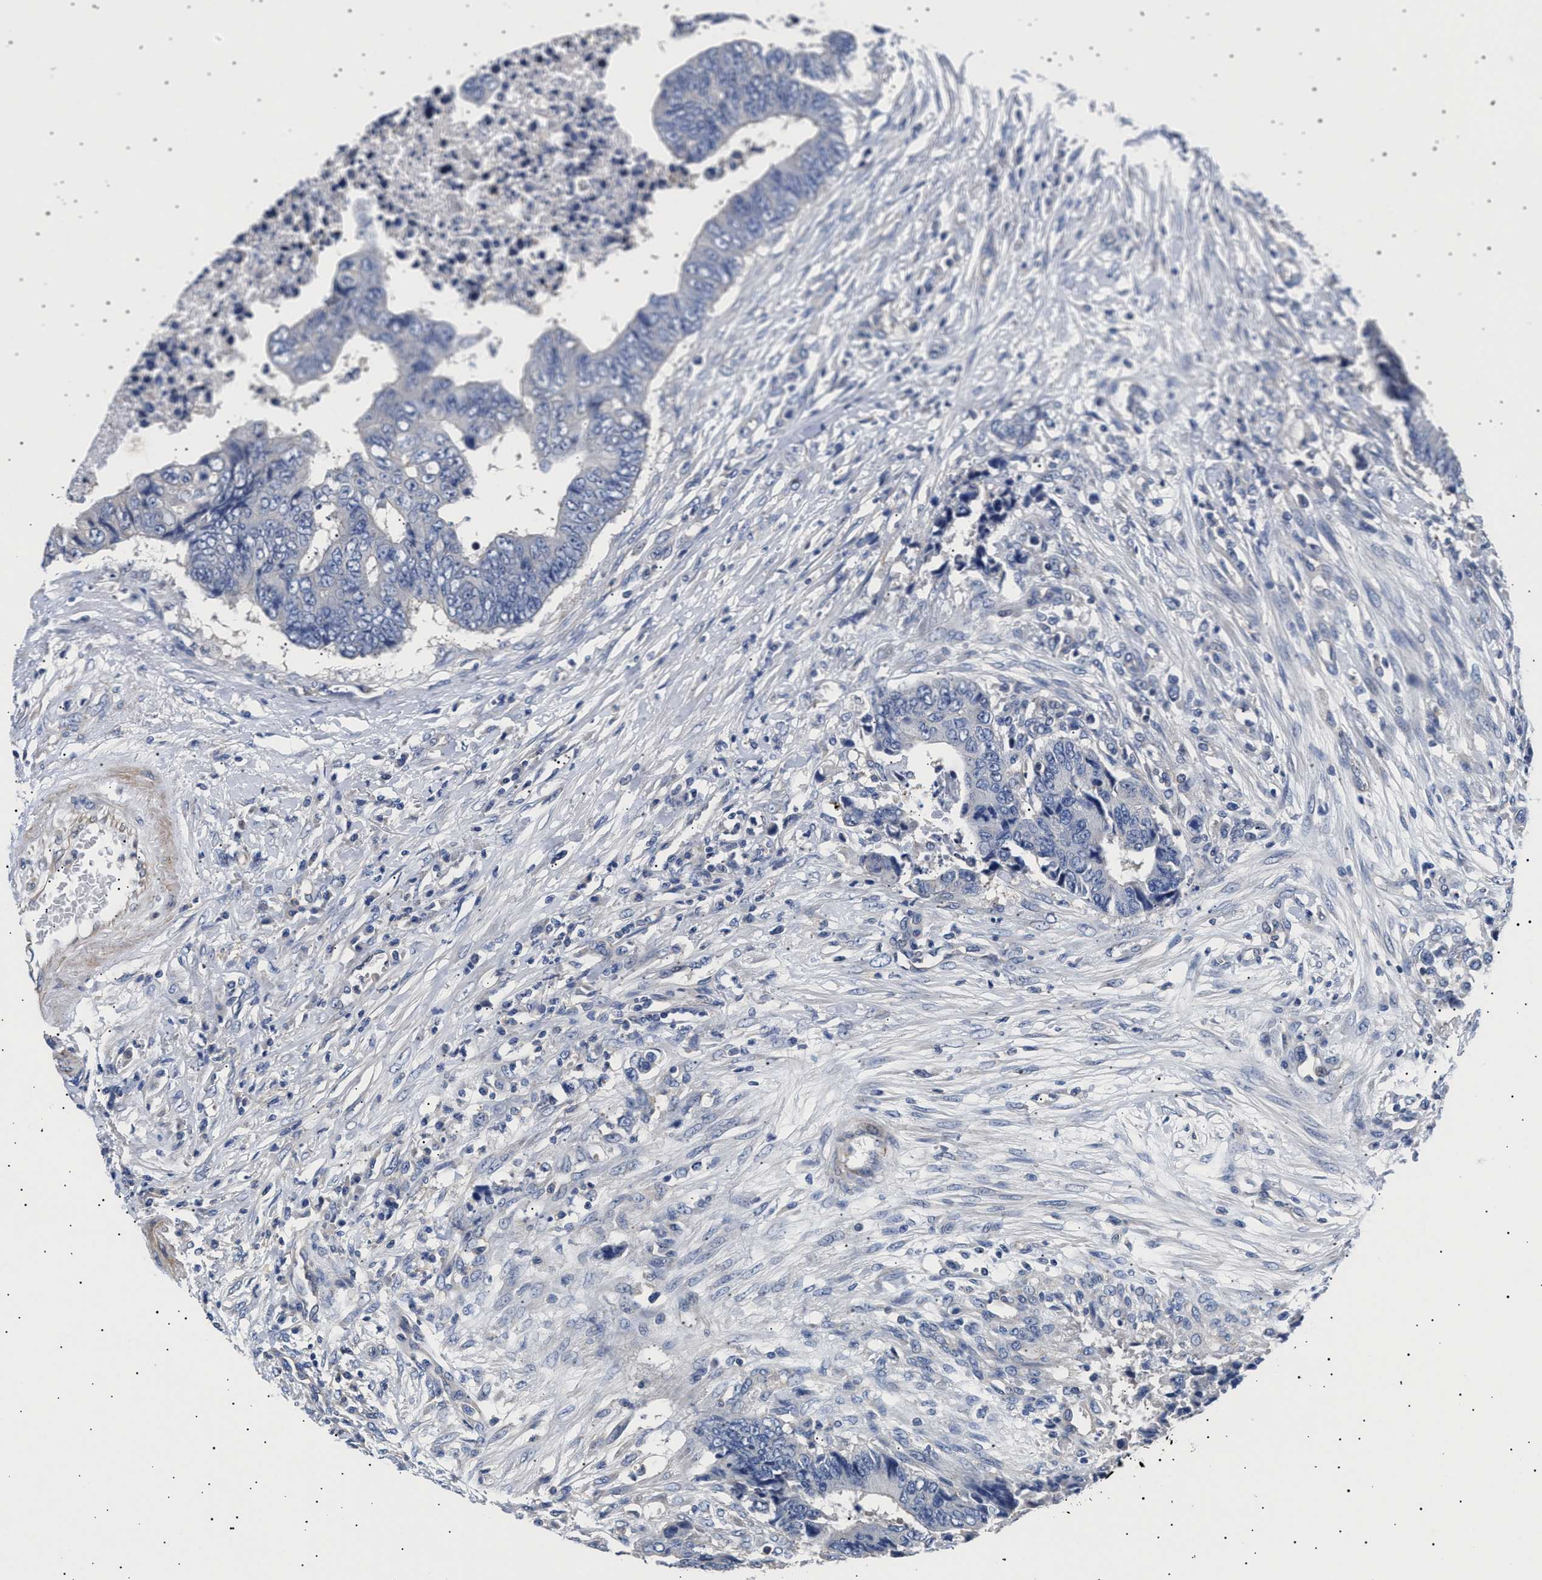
{"staining": {"intensity": "negative", "quantity": "none", "location": "none"}, "tissue": "colorectal cancer", "cell_type": "Tumor cells", "image_type": "cancer", "snomed": [{"axis": "morphology", "description": "Adenocarcinoma, NOS"}, {"axis": "topography", "description": "Rectum"}], "caption": "Tumor cells show no significant expression in colorectal cancer (adenocarcinoma).", "gene": "HEMGN", "patient": {"sex": "male", "age": 84}}